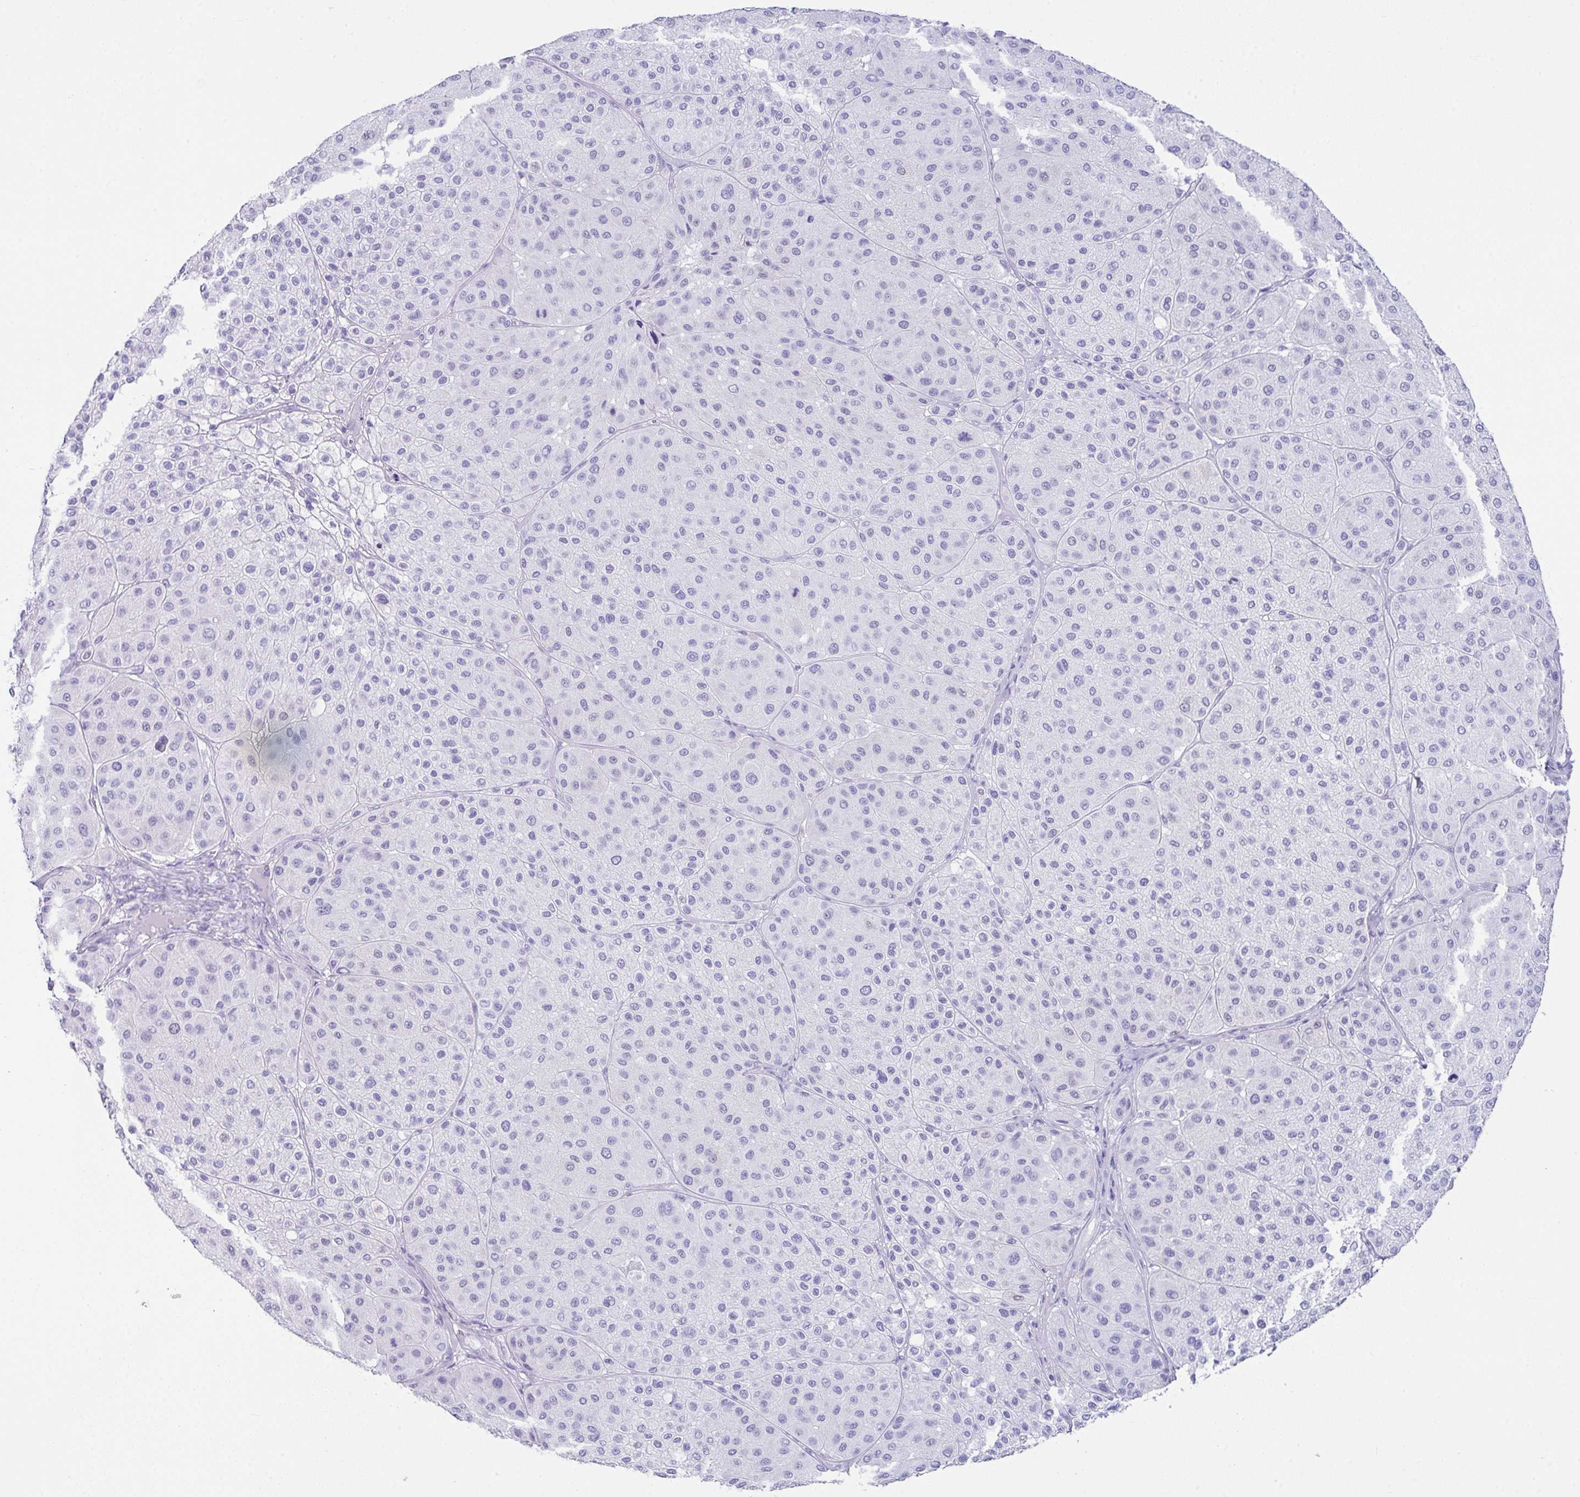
{"staining": {"intensity": "negative", "quantity": "none", "location": "none"}, "tissue": "melanoma", "cell_type": "Tumor cells", "image_type": "cancer", "snomed": [{"axis": "morphology", "description": "Malignant melanoma, Metastatic site"}, {"axis": "topography", "description": "Smooth muscle"}], "caption": "Melanoma stained for a protein using IHC exhibits no positivity tumor cells.", "gene": "LGALS4", "patient": {"sex": "male", "age": 41}}